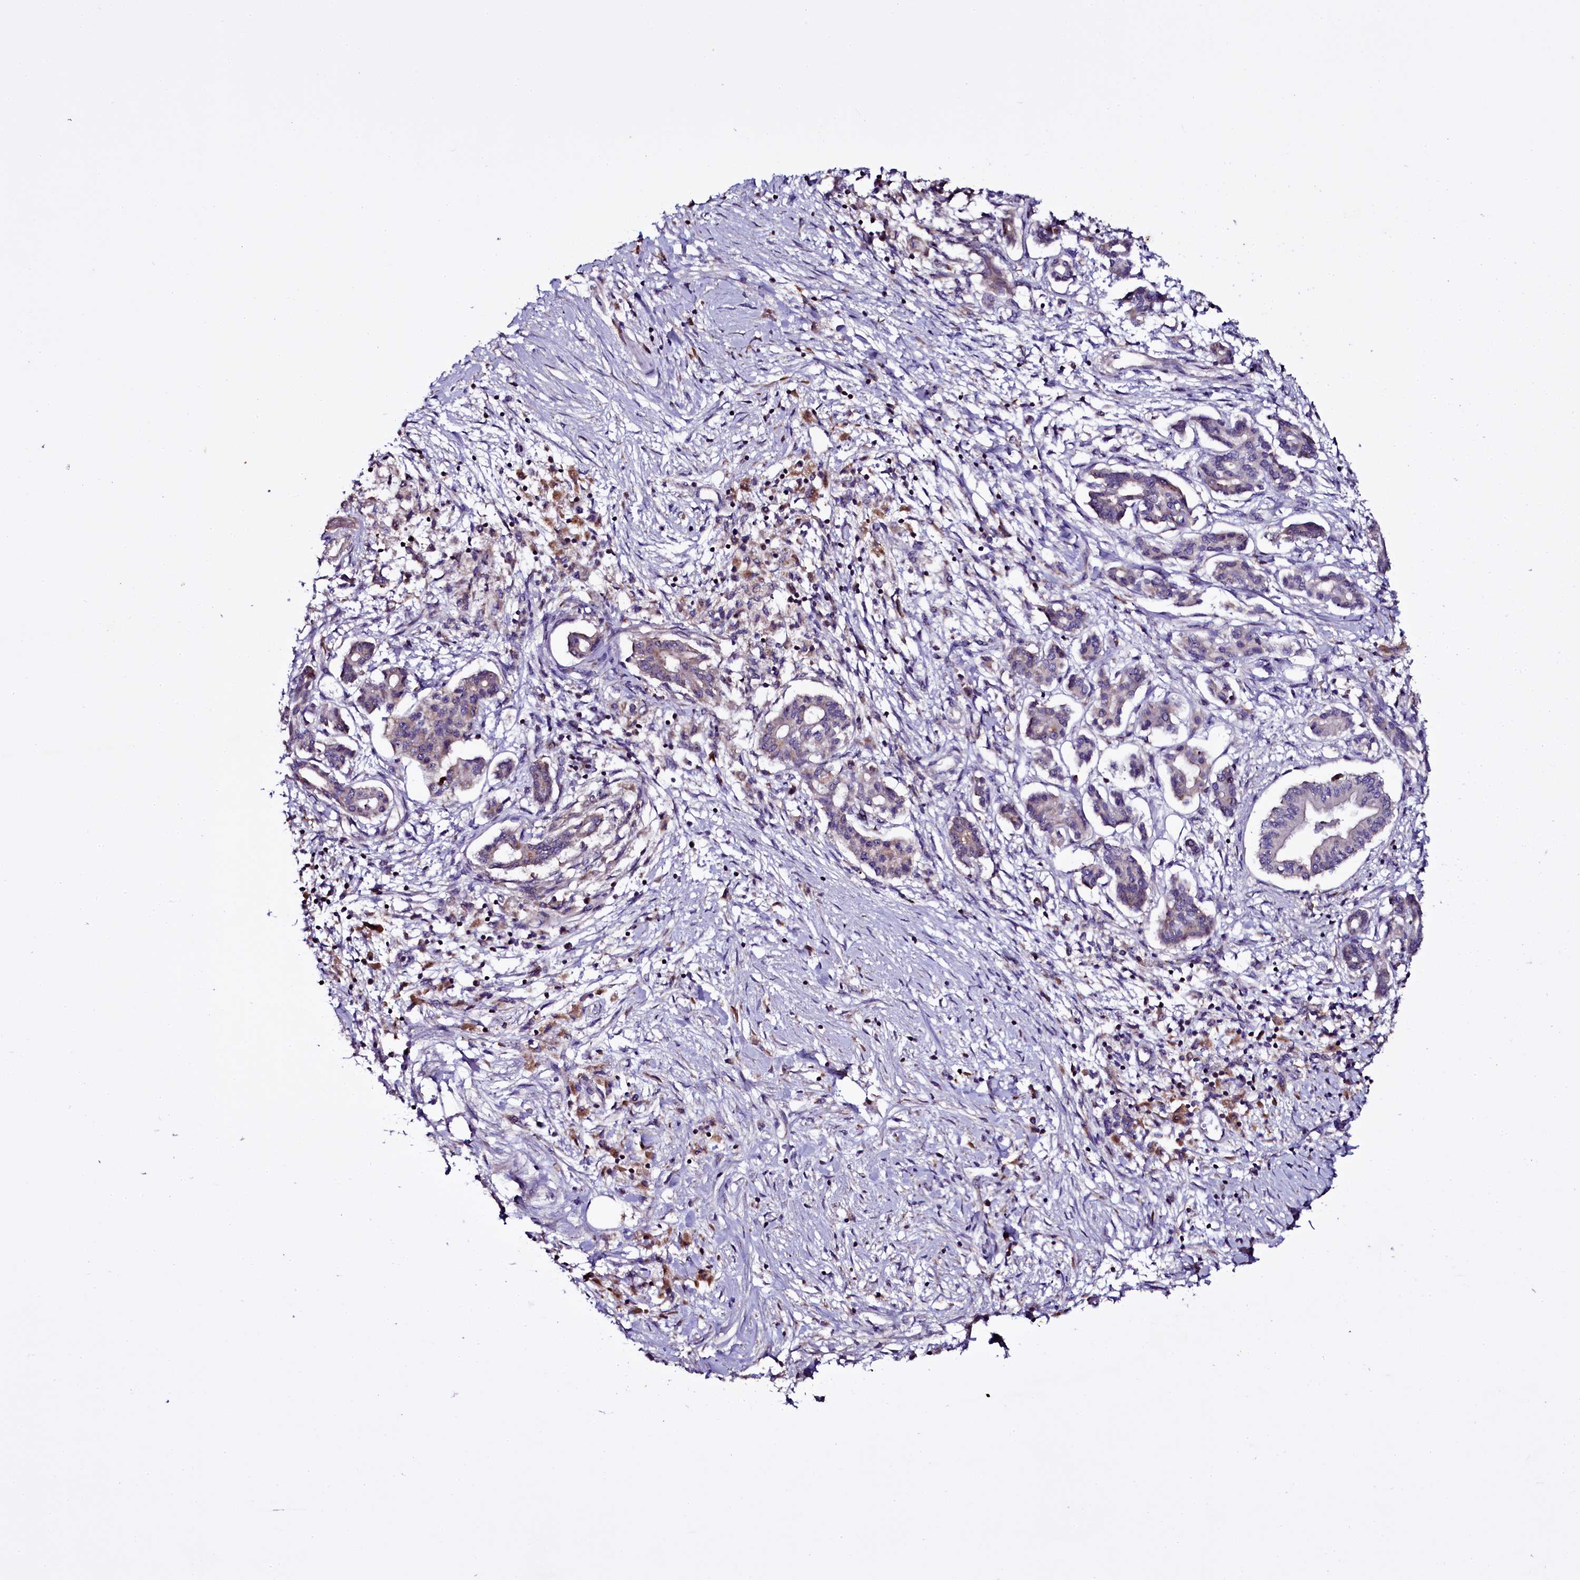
{"staining": {"intensity": "weak", "quantity": "<25%", "location": "cytoplasmic/membranous"}, "tissue": "pancreatic cancer", "cell_type": "Tumor cells", "image_type": "cancer", "snomed": [{"axis": "morphology", "description": "Adenocarcinoma, NOS"}, {"axis": "topography", "description": "Pancreas"}], "caption": "IHC of human adenocarcinoma (pancreatic) demonstrates no staining in tumor cells. (Immunohistochemistry, brightfield microscopy, high magnification).", "gene": "NAA80", "patient": {"sex": "female", "age": 50}}